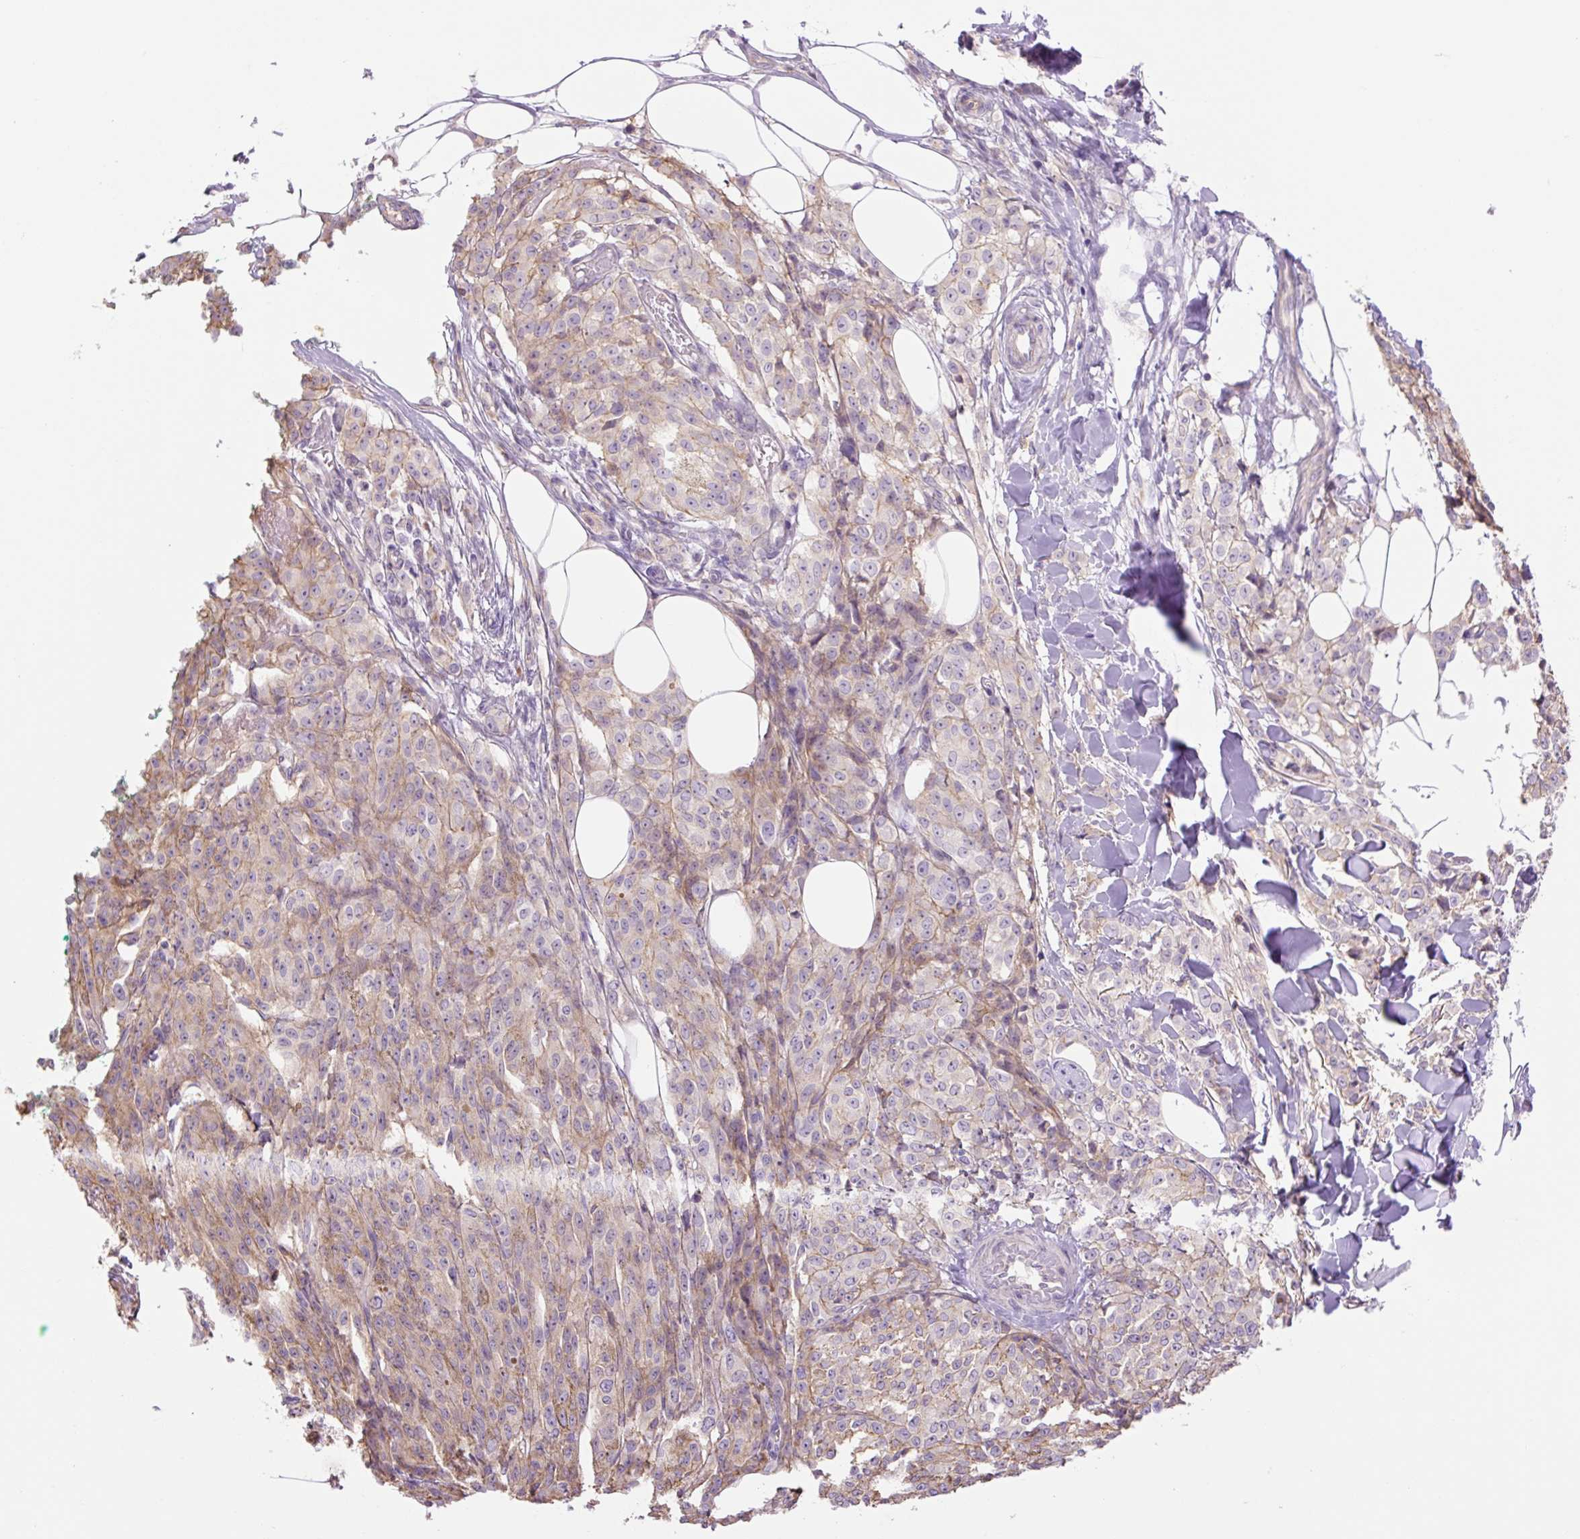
{"staining": {"intensity": "negative", "quantity": "none", "location": "none"}, "tissue": "melanoma", "cell_type": "Tumor cells", "image_type": "cancer", "snomed": [{"axis": "morphology", "description": "Malignant melanoma, NOS"}, {"axis": "topography", "description": "Skin"}], "caption": "Protein analysis of malignant melanoma demonstrates no significant staining in tumor cells.", "gene": "GRID2", "patient": {"sex": "female", "age": 52}}